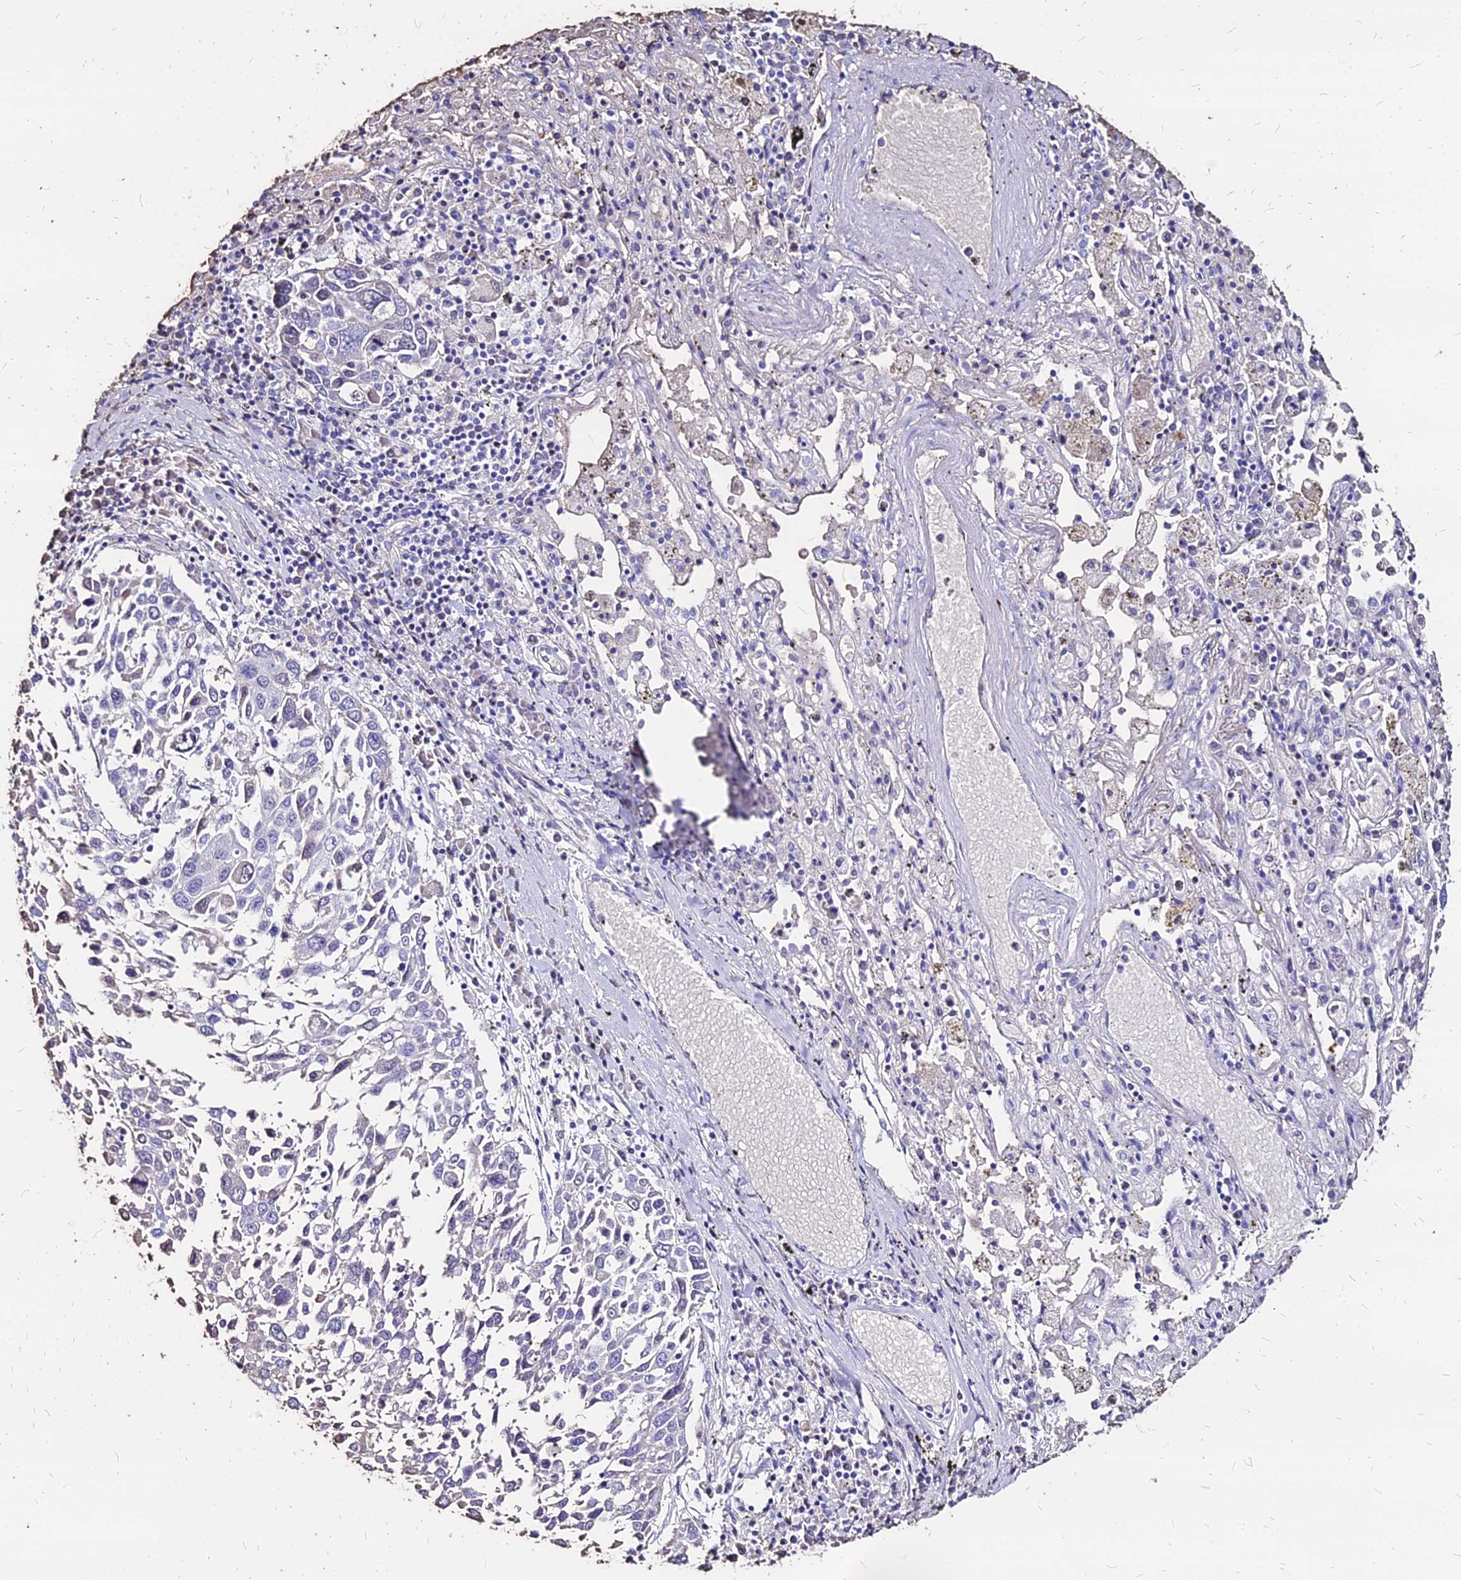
{"staining": {"intensity": "negative", "quantity": "none", "location": "none"}, "tissue": "lung cancer", "cell_type": "Tumor cells", "image_type": "cancer", "snomed": [{"axis": "morphology", "description": "Squamous cell carcinoma, NOS"}, {"axis": "topography", "description": "Lung"}], "caption": "A high-resolution image shows immunohistochemistry staining of squamous cell carcinoma (lung), which displays no significant positivity in tumor cells.", "gene": "NME5", "patient": {"sex": "male", "age": 65}}